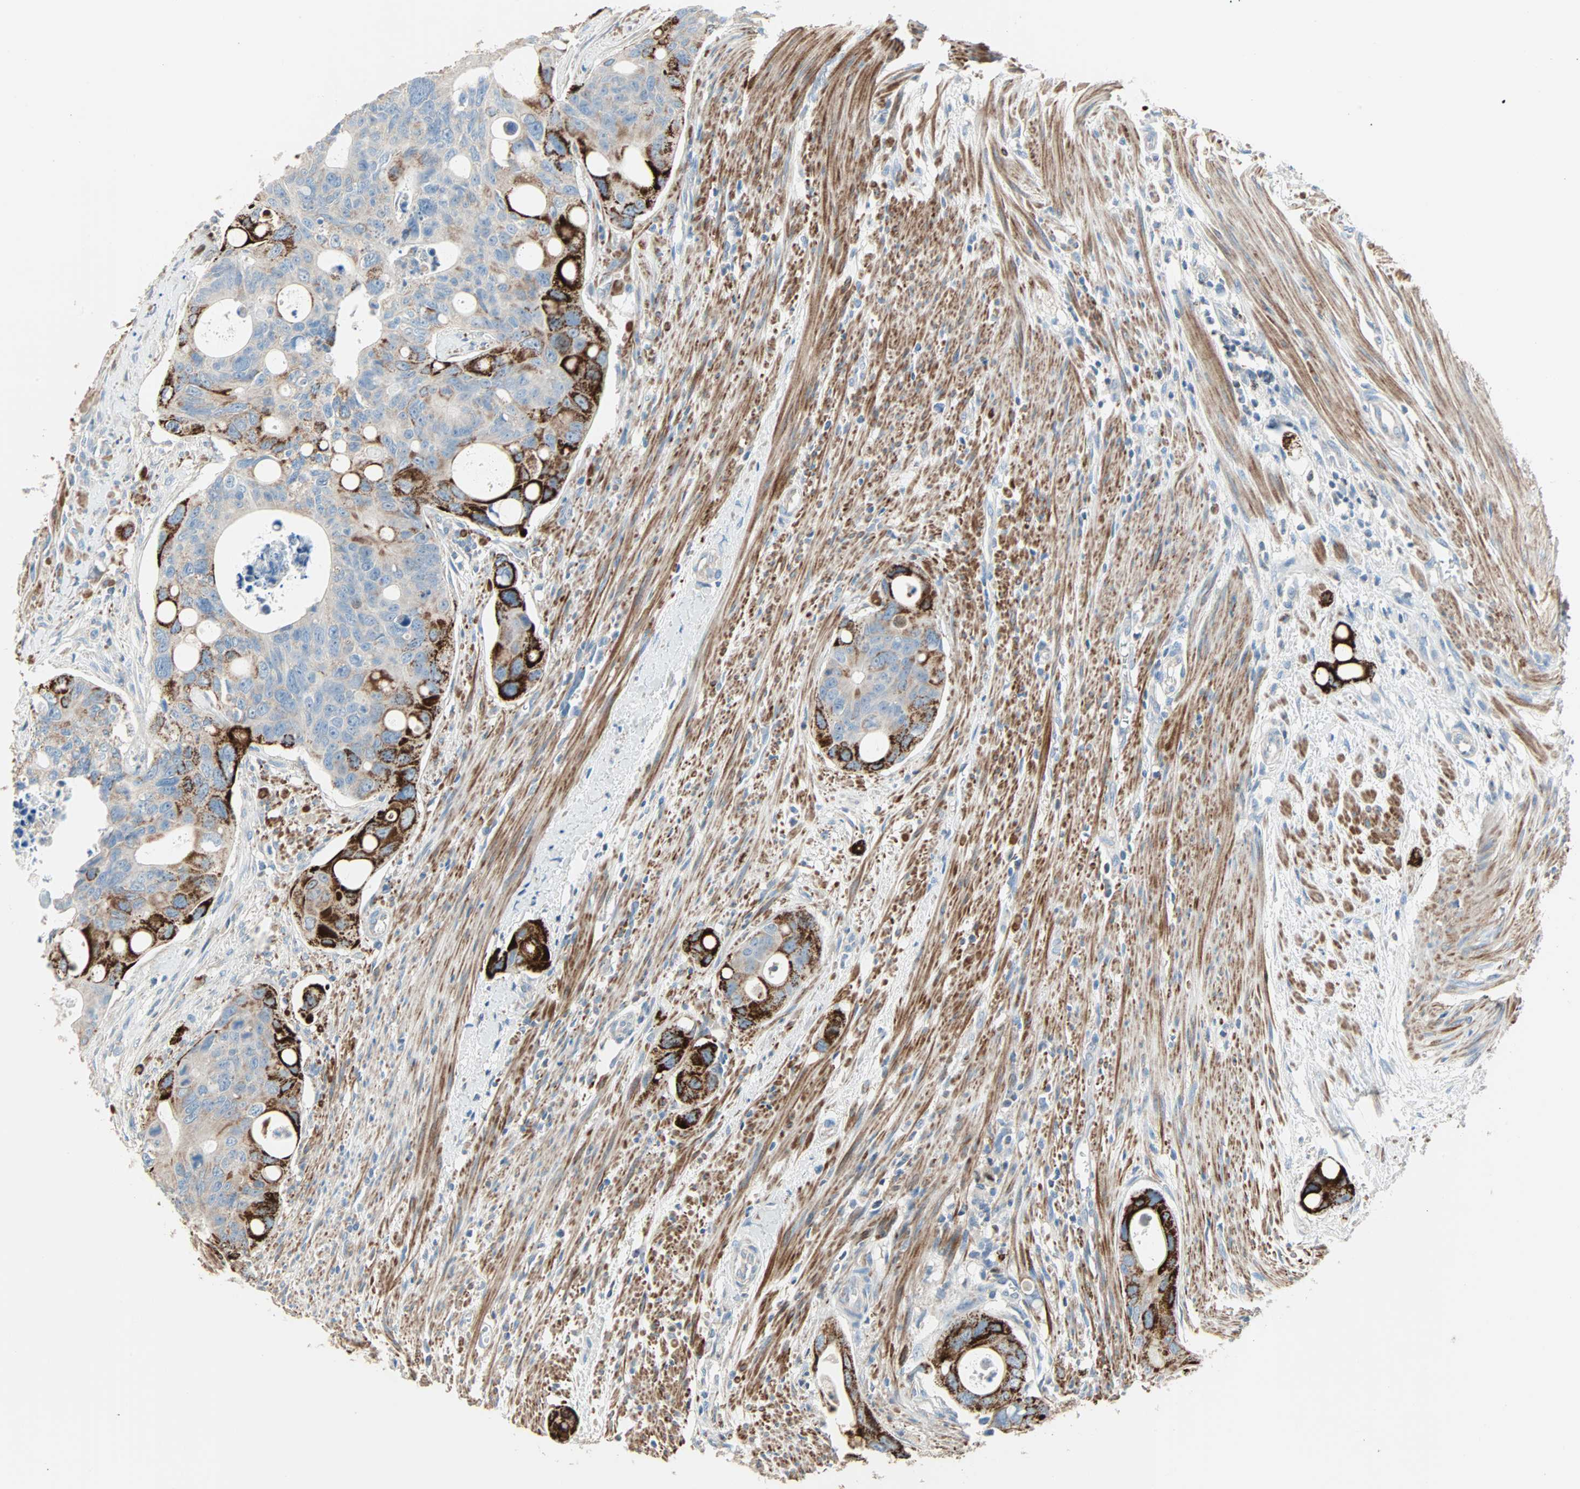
{"staining": {"intensity": "strong", "quantity": "25%-75%", "location": "cytoplasmic/membranous"}, "tissue": "colorectal cancer", "cell_type": "Tumor cells", "image_type": "cancer", "snomed": [{"axis": "morphology", "description": "Adenocarcinoma, NOS"}, {"axis": "topography", "description": "Colon"}], "caption": "A photomicrograph showing strong cytoplasmic/membranous expression in approximately 25%-75% of tumor cells in colorectal cancer, as visualized by brown immunohistochemical staining.", "gene": "ACVRL1", "patient": {"sex": "female", "age": 57}}